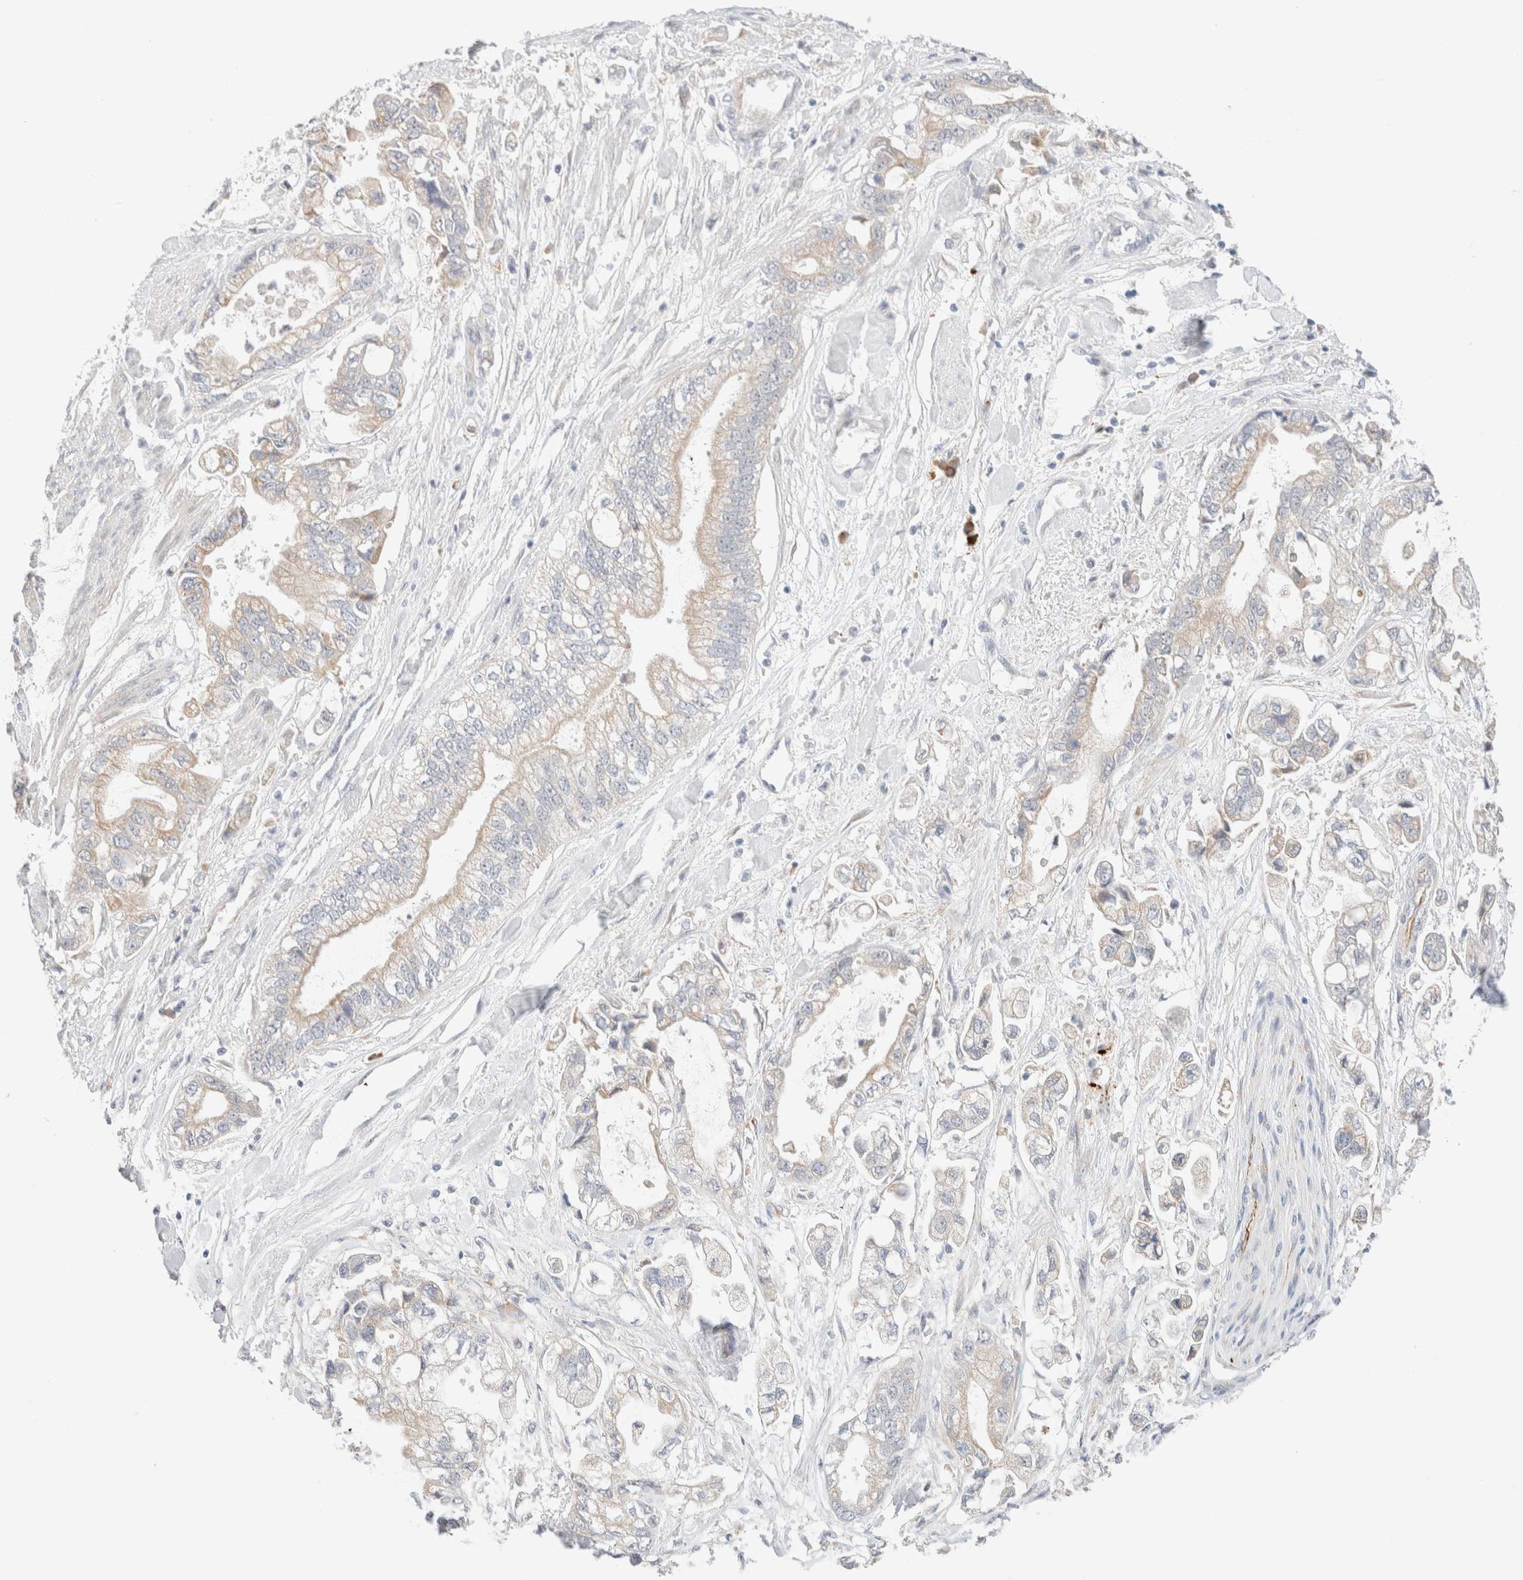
{"staining": {"intensity": "weak", "quantity": "<25%", "location": "cytoplasmic/membranous"}, "tissue": "stomach cancer", "cell_type": "Tumor cells", "image_type": "cancer", "snomed": [{"axis": "morphology", "description": "Normal tissue, NOS"}, {"axis": "morphology", "description": "Adenocarcinoma, NOS"}, {"axis": "topography", "description": "Stomach"}], "caption": "This is an immunohistochemistry (IHC) image of human adenocarcinoma (stomach). There is no positivity in tumor cells.", "gene": "UNC13B", "patient": {"sex": "male", "age": 62}}